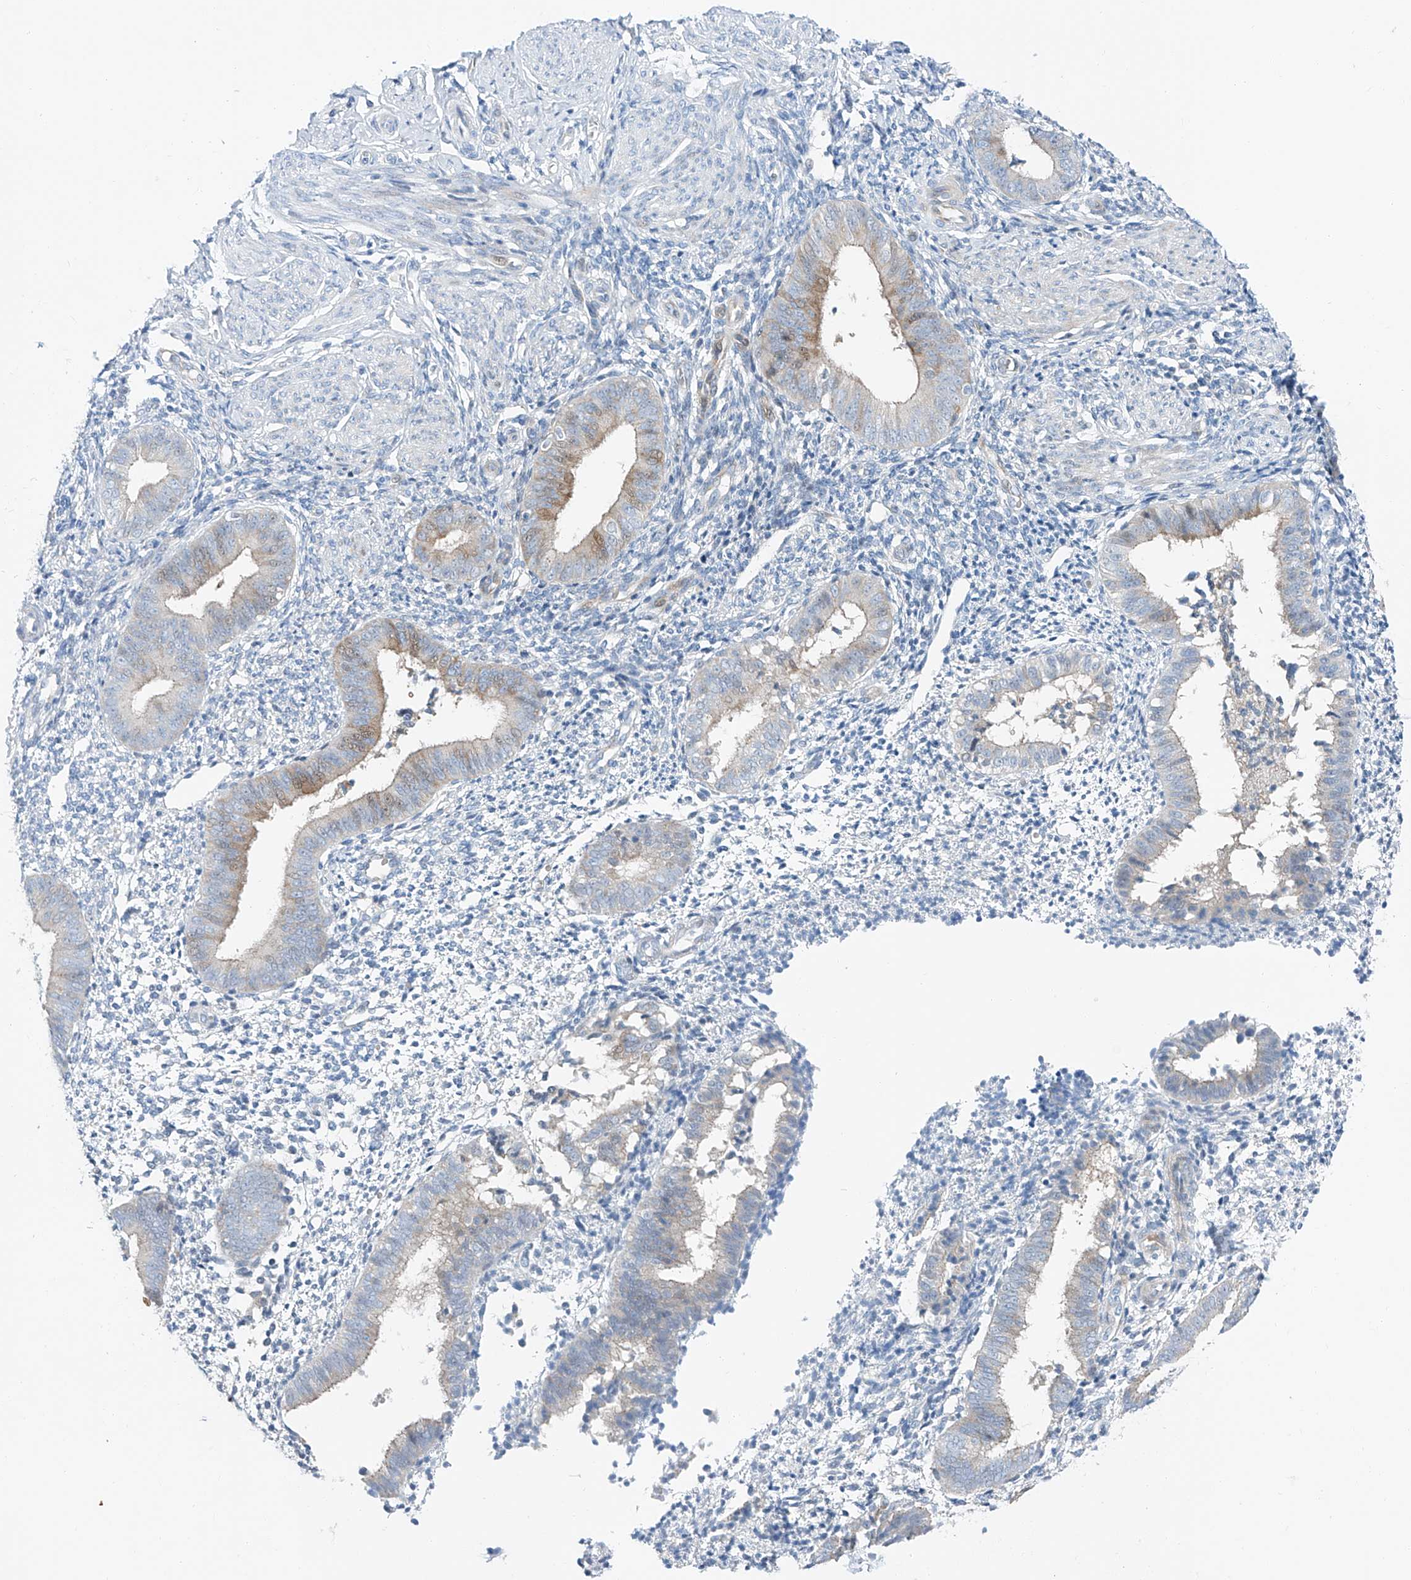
{"staining": {"intensity": "negative", "quantity": "none", "location": "none"}, "tissue": "endometrium", "cell_type": "Cells in endometrial stroma", "image_type": "normal", "snomed": [{"axis": "morphology", "description": "Normal tissue, NOS"}, {"axis": "topography", "description": "Uterus"}, {"axis": "topography", "description": "Endometrium"}], "caption": "Endometrium stained for a protein using immunohistochemistry demonstrates no staining cells in endometrial stroma.", "gene": "CLDND1", "patient": {"sex": "female", "age": 48}}